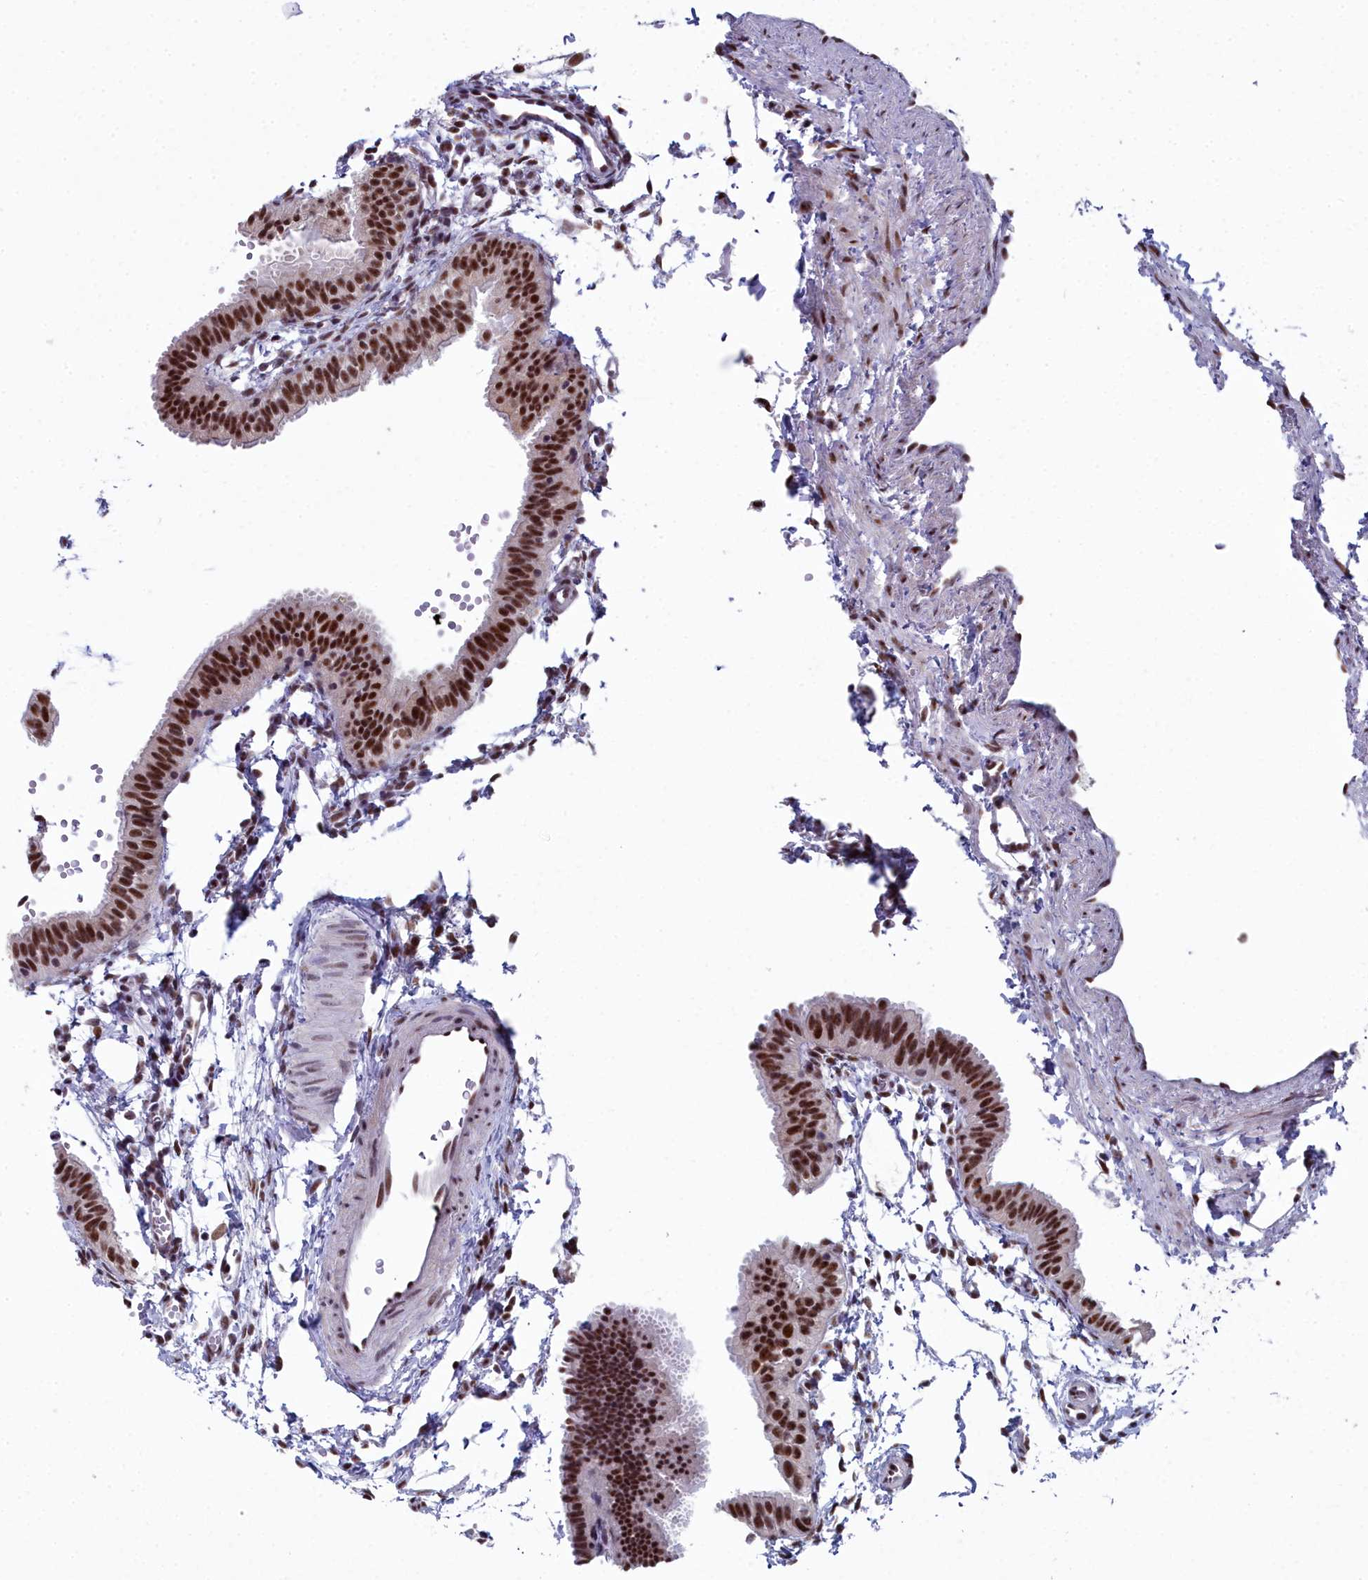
{"staining": {"intensity": "strong", "quantity": ">75%", "location": "nuclear"}, "tissue": "fallopian tube", "cell_type": "Glandular cells", "image_type": "normal", "snomed": [{"axis": "morphology", "description": "Normal tissue, NOS"}, {"axis": "topography", "description": "Fallopian tube"}], "caption": "This image exhibits immunohistochemistry staining of benign human fallopian tube, with high strong nuclear staining in about >75% of glandular cells.", "gene": "SF3B3", "patient": {"sex": "female", "age": 35}}